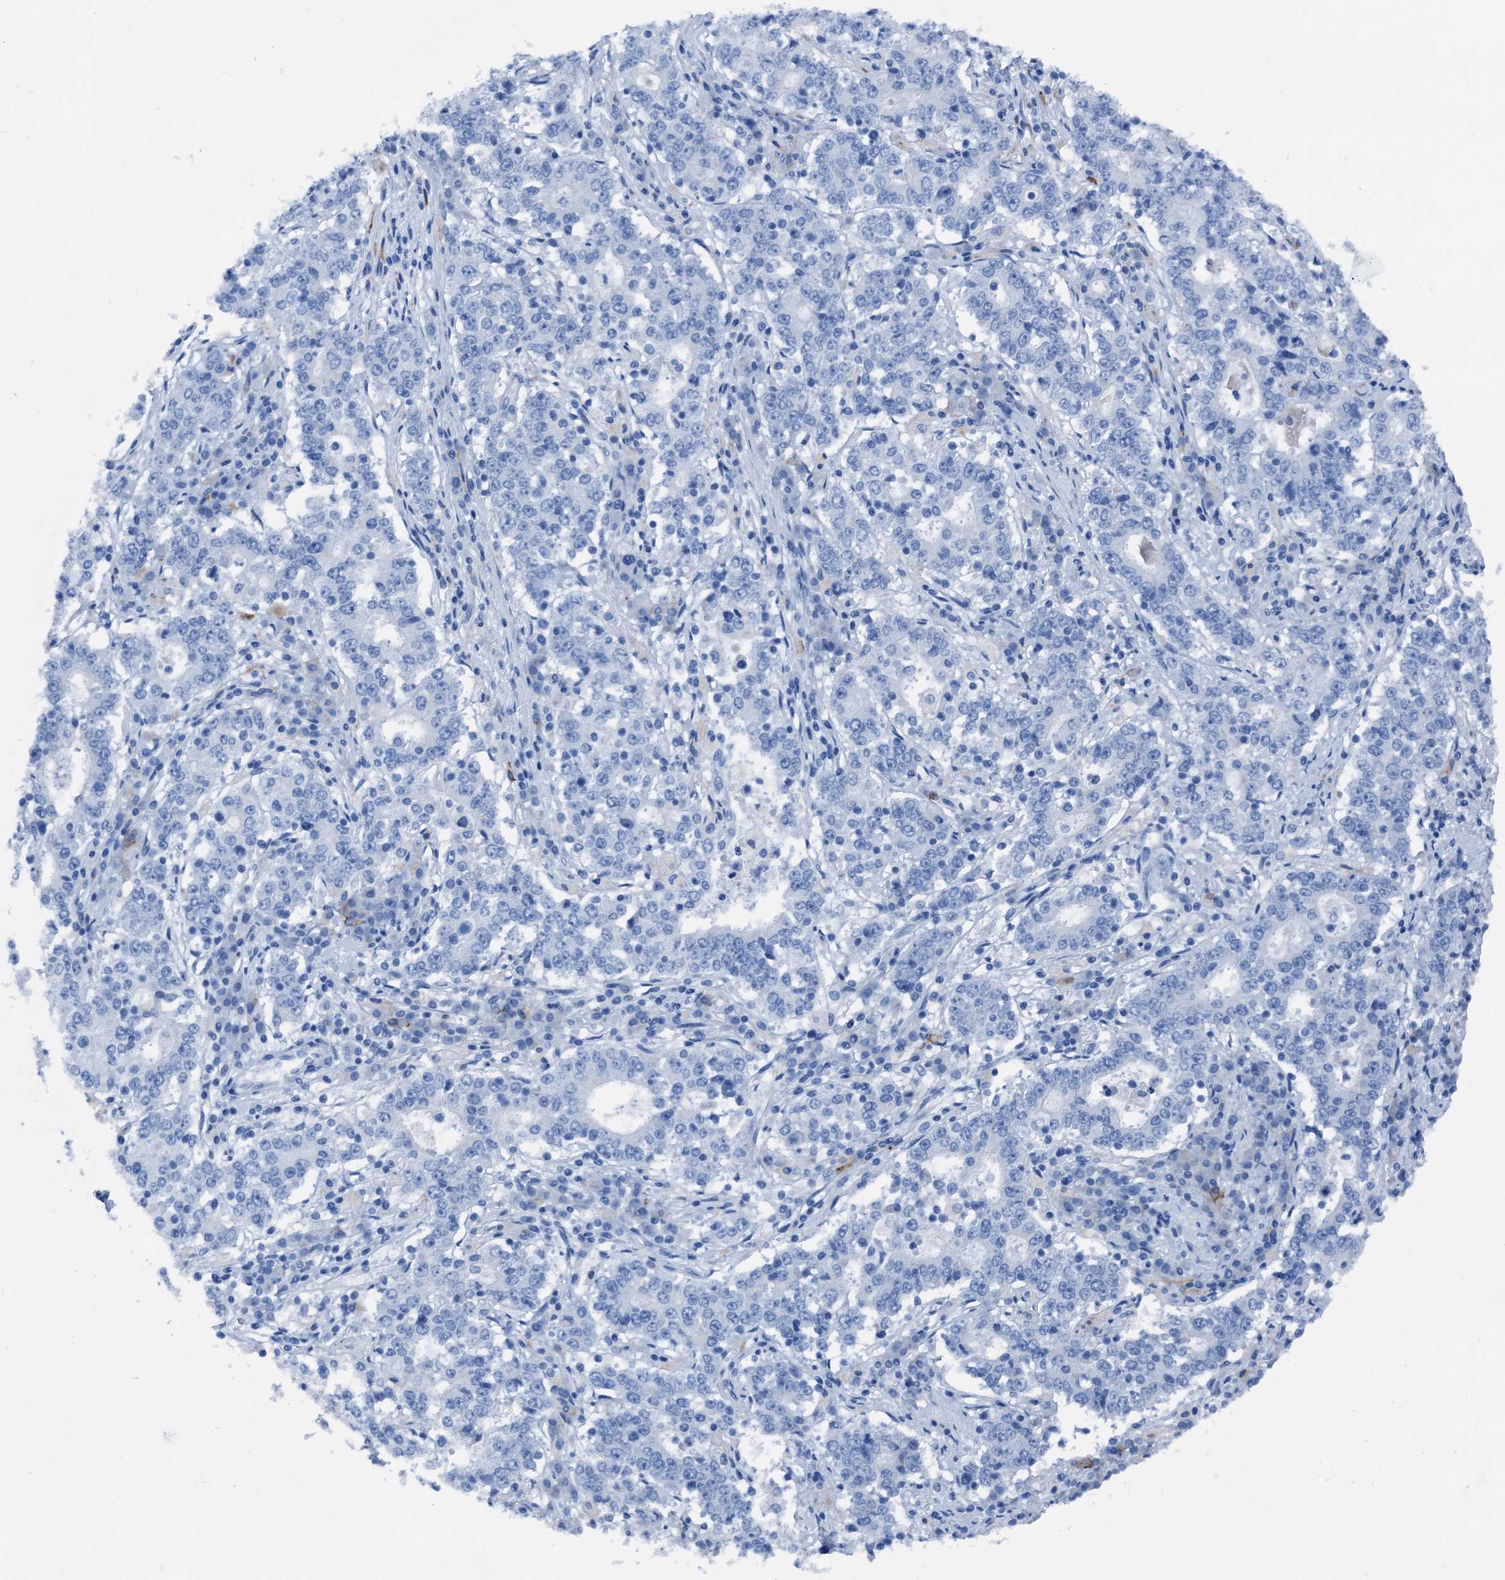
{"staining": {"intensity": "negative", "quantity": "none", "location": "none"}, "tissue": "stomach cancer", "cell_type": "Tumor cells", "image_type": "cancer", "snomed": [{"axis": "morphology", "description": "Adenocarcinoma, NOS"}, {"axis": "topography", "description": "Stomach"}], "caption": "The histopathology image demonstrates no significant staining in tumor cells of stomach adenocarcinoma.", "gene": "C1QTNF4", "patient": {"sex": "male", "age": 59}}